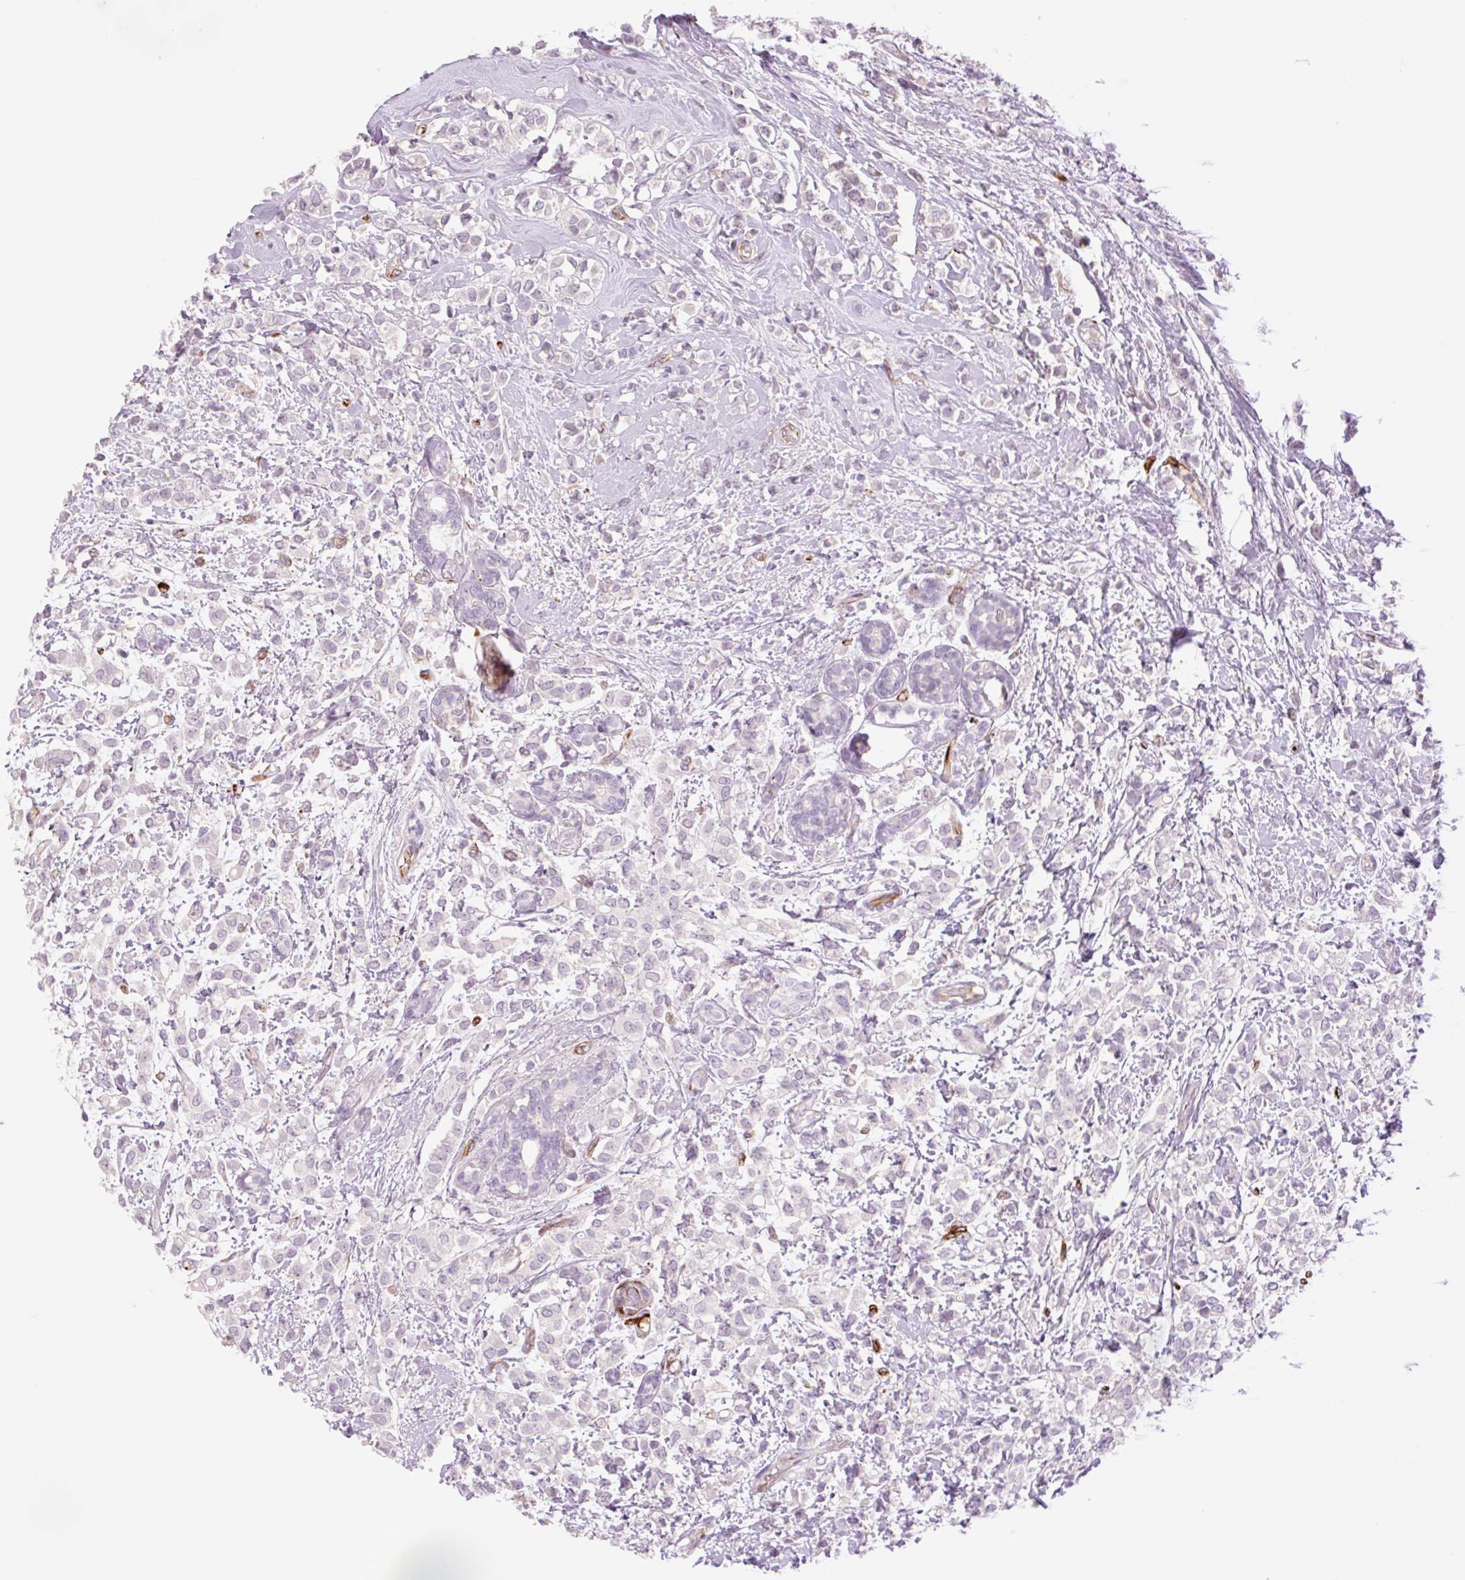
{"staining": {"intensity": "negative", "quantity": "none", "location": "none"}, "tissue": "breast cancer", "cell_type": "Tumor cells", "image_type": "cancer", "snomed": [{"axis": "morphology", "description": "Lobular carcinoma"}, {"axis": "topography", "description": "Breast"}], "caption": "This is an immunohistochemistry histopathology image of breast cancer. There is no expression in tumor cells.", "gene": "ZFYVE21", "patient": {"sex": "female", "age": 68}}